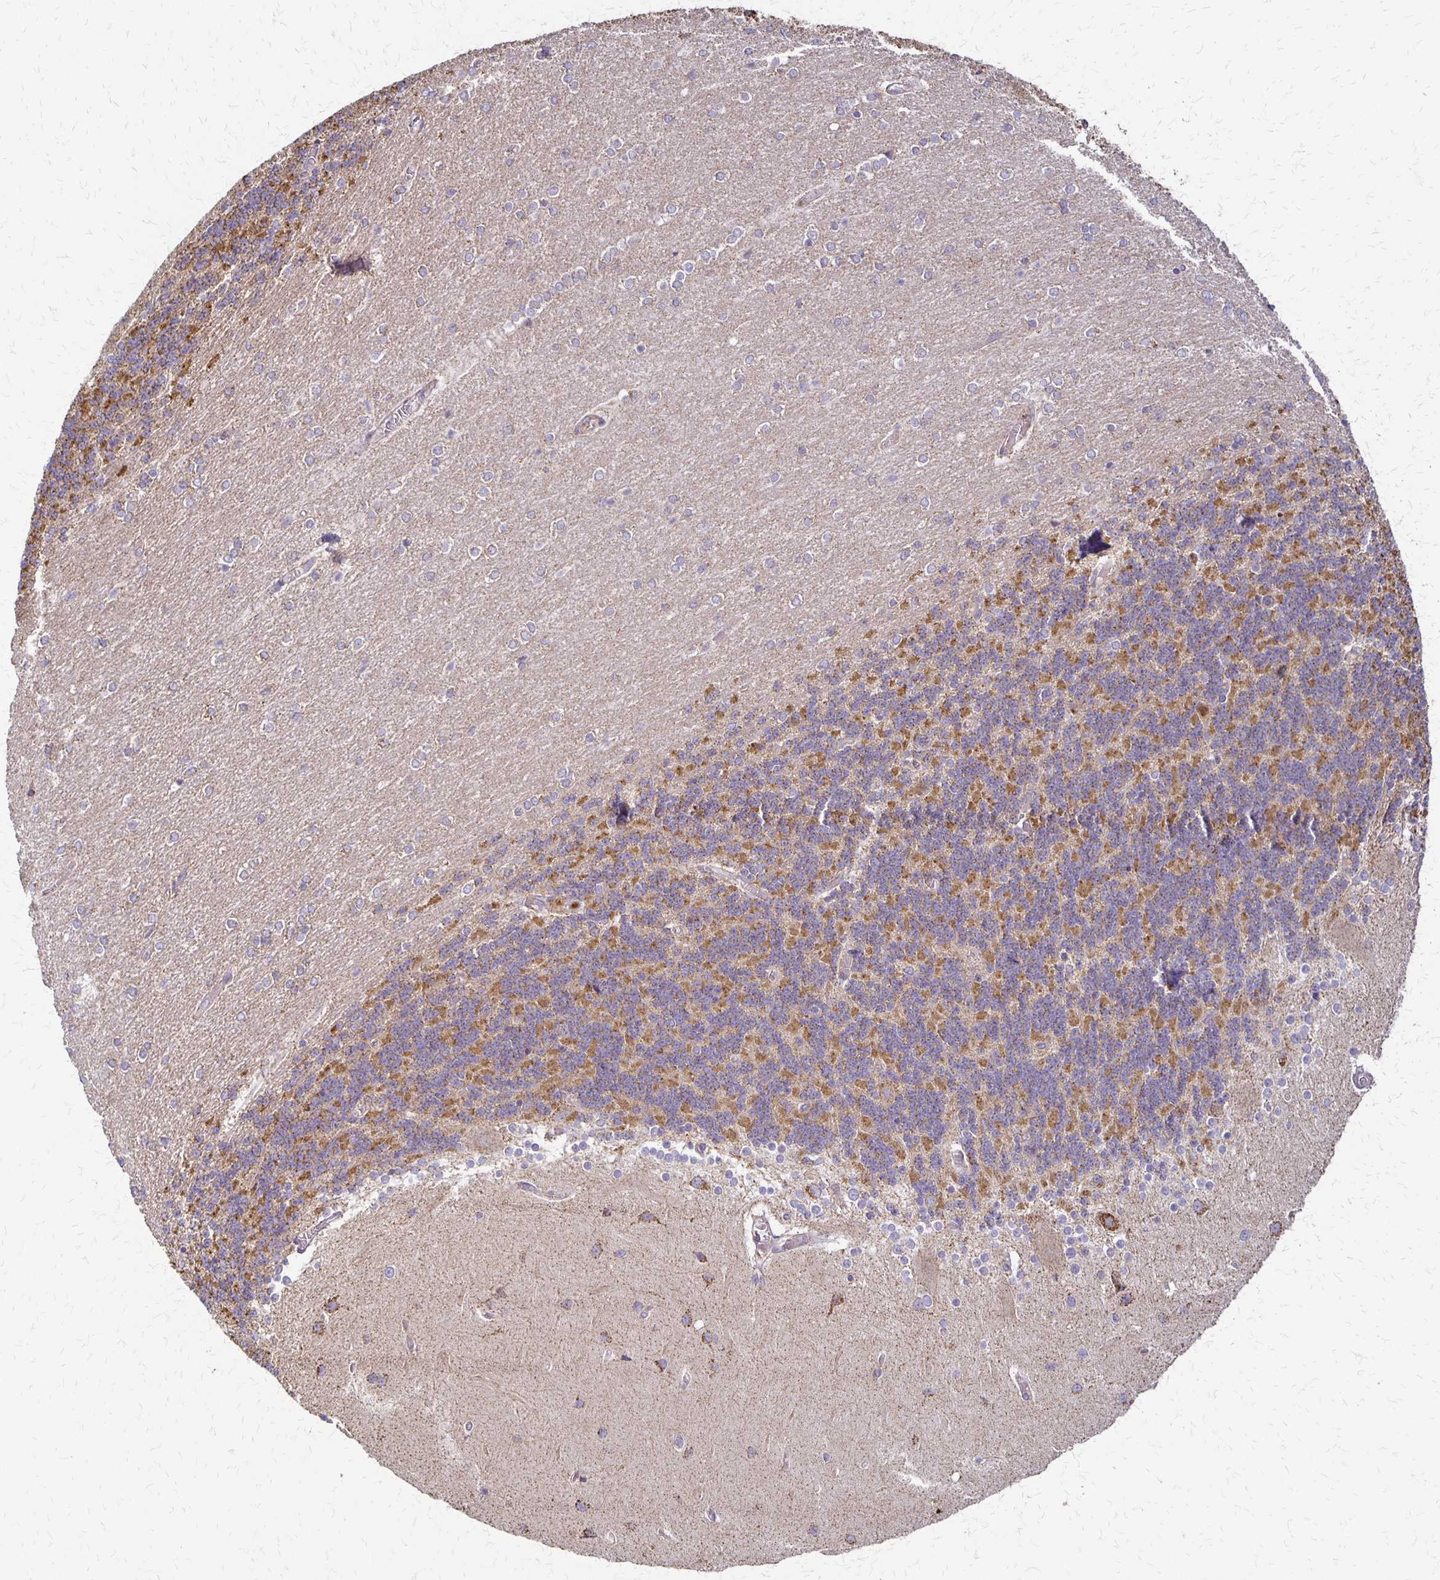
{"staining": {"intensity": "strong", "quantity": "<25%", "location": "cytoplasmic/membranous"}, "tissue": "cerebellum", "cell_type": "Cells in granular layer", "image_type": "normal", "snomed": [{"axis": "morphology", "description": "Normal tissue, NOS"}, {"axis": "topography", "description": "Cerebellum"}], "caption": "Cerebellum stained with a brown dye exhibits strong cytoplasmic/membranous positive positivity in approximately <25% of cells in granular layer.", "gene": "EIF4EBP2", "patient": {"sex": "female", "age": 54}}